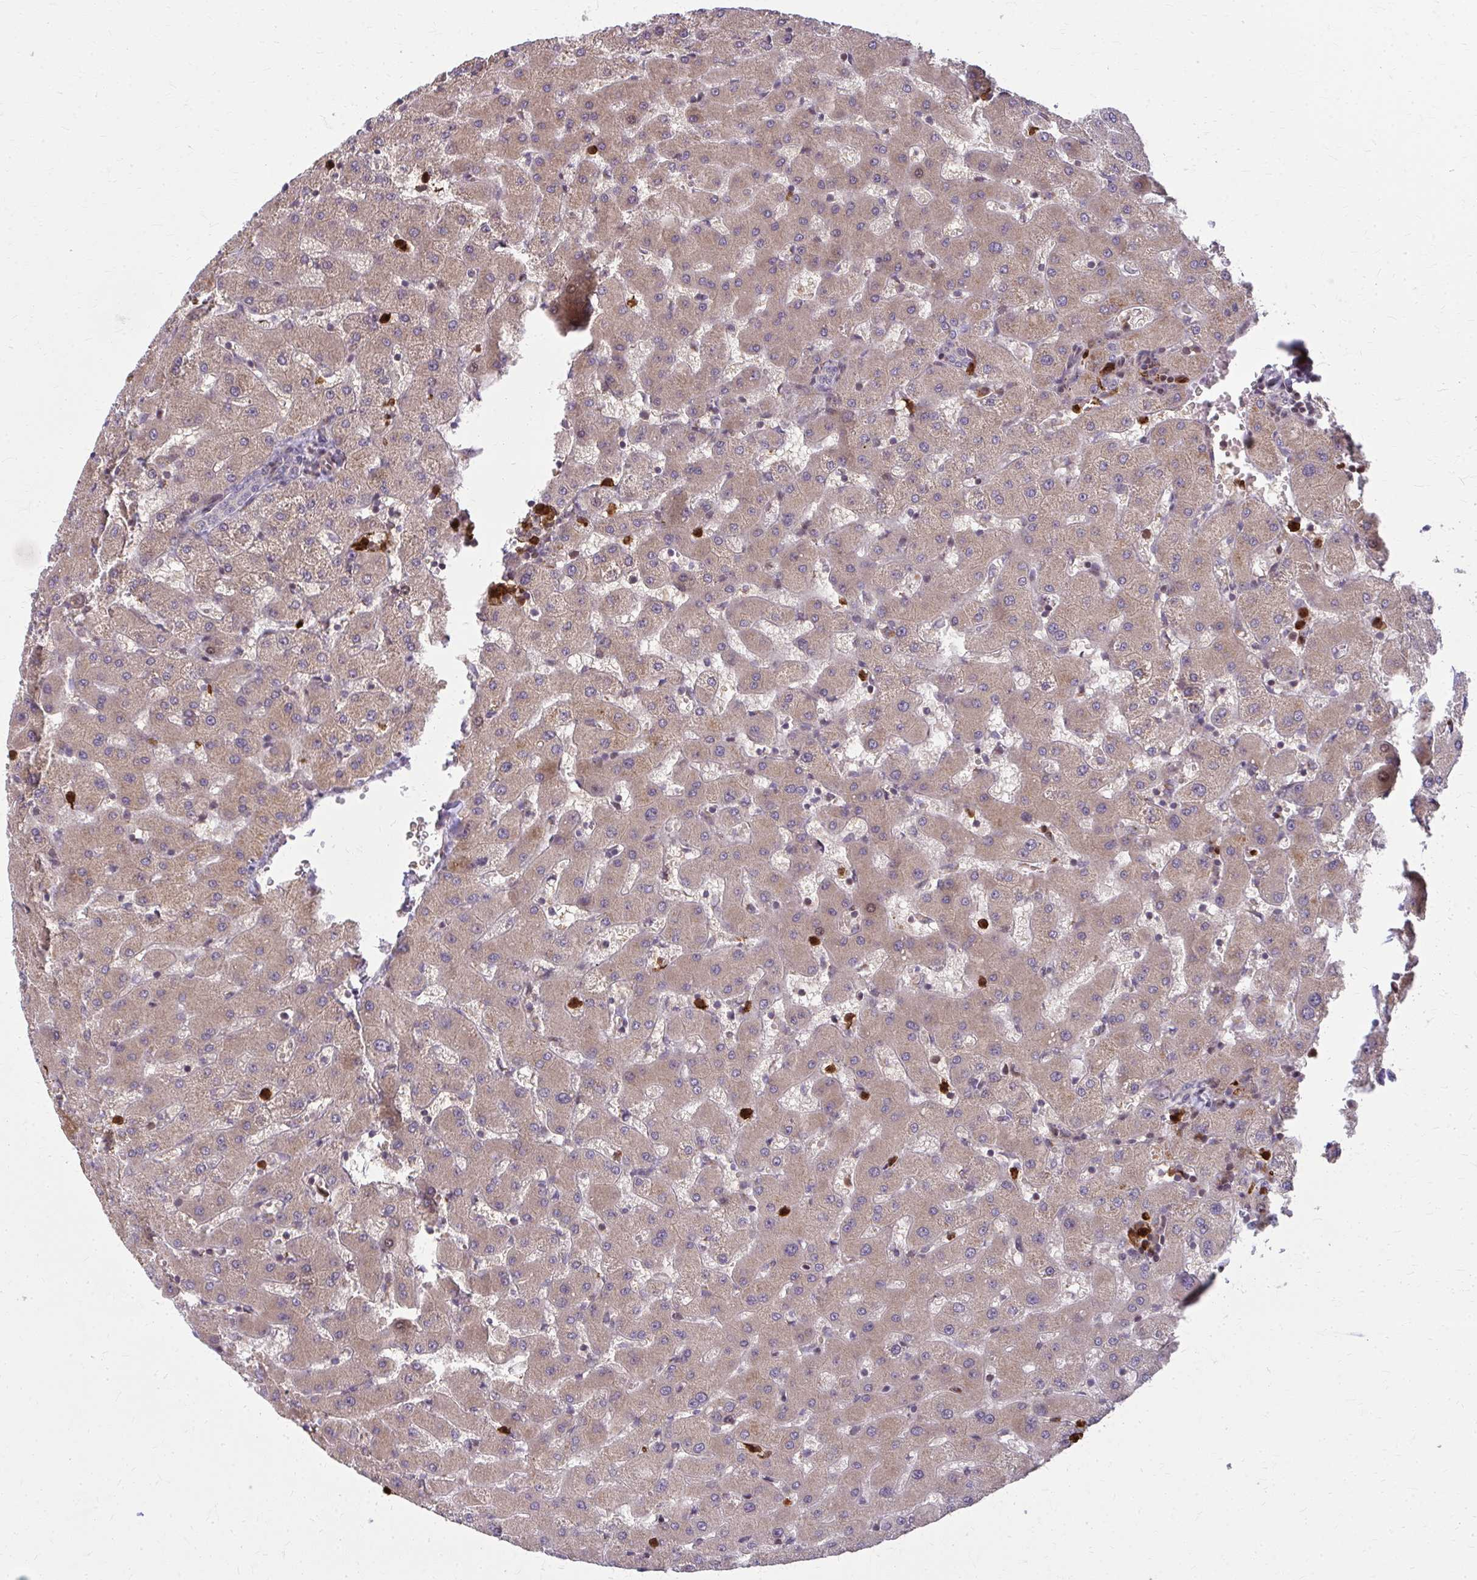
{"staining": {"intensity": "negative", "quantity": "none", "location": "none"}, "tissue": "liver", "cell_type": "Cholangiocytes", "image_type": "normal", "snomed": [{"axis": "morphology", "description": "Normal tissue, NOS"}, {"axis": "topography", "description": "Liver"}], "caption": "Liver was stained to show a protein in brown. There is no significant expression in cholangiocytes. (Immunohistochemistry, brightfield microscopy, high magnification).", "gene": "MCCC1", "patient": {"sex": "female", "age": 63}}